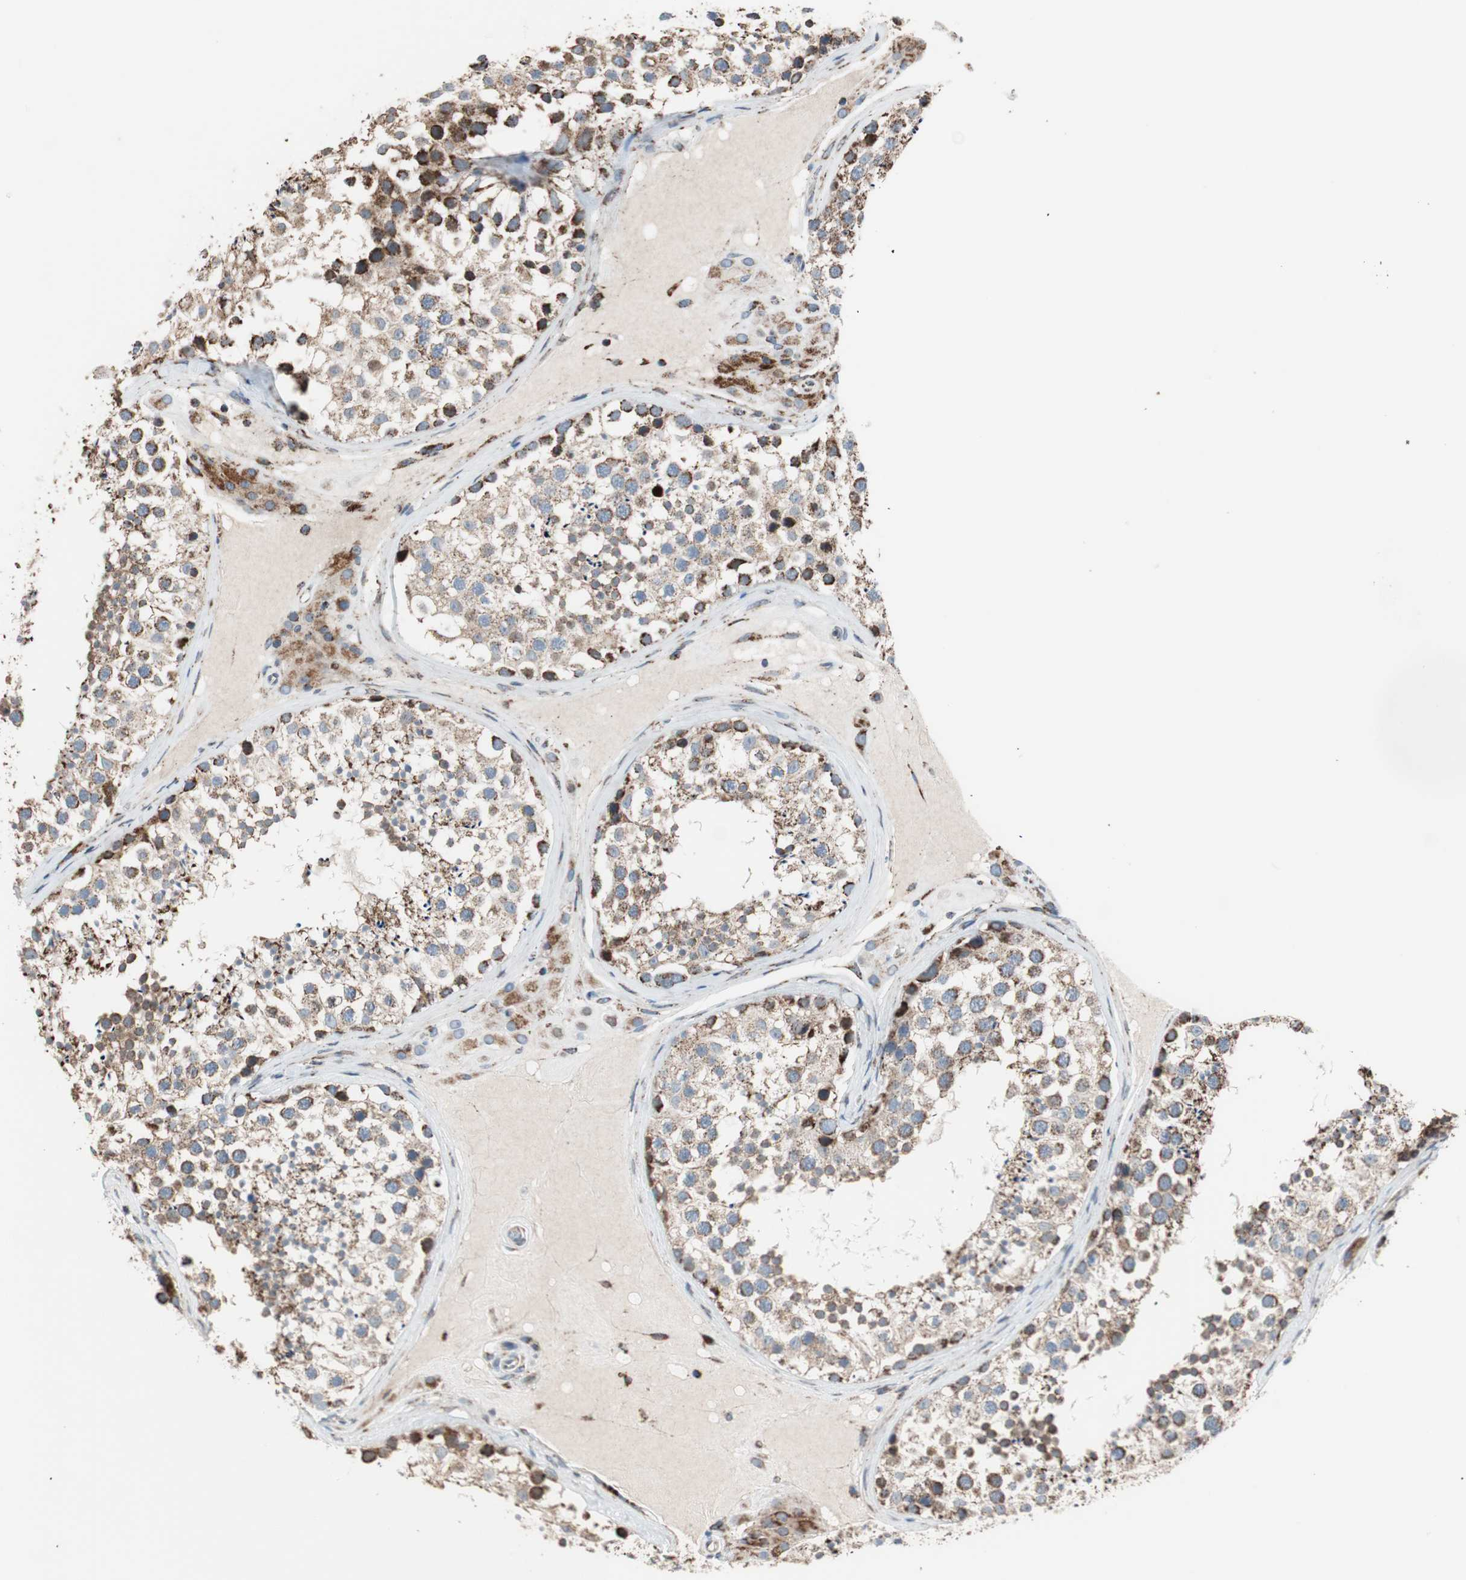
{"staining": {"intensity": "strong", "quantity": ">75%", "location": "cytoplasmic/membranous"}, "tissue": "testis", "cell_type": "Cells in seminiferous ducts", "image_type": "normal", "snomed": [{"axis": "morphology", "description": "Normal tissue, NOS"}, {"axis": "topography", "description": "Testis"}], "caption": "Unremarkable testis shows strong cytoplasmic/membranous staining in about >75% of cells in seminiferous ducts.", "gene": "PCSK4", "patient": {"sex": "male", "age": 46}}